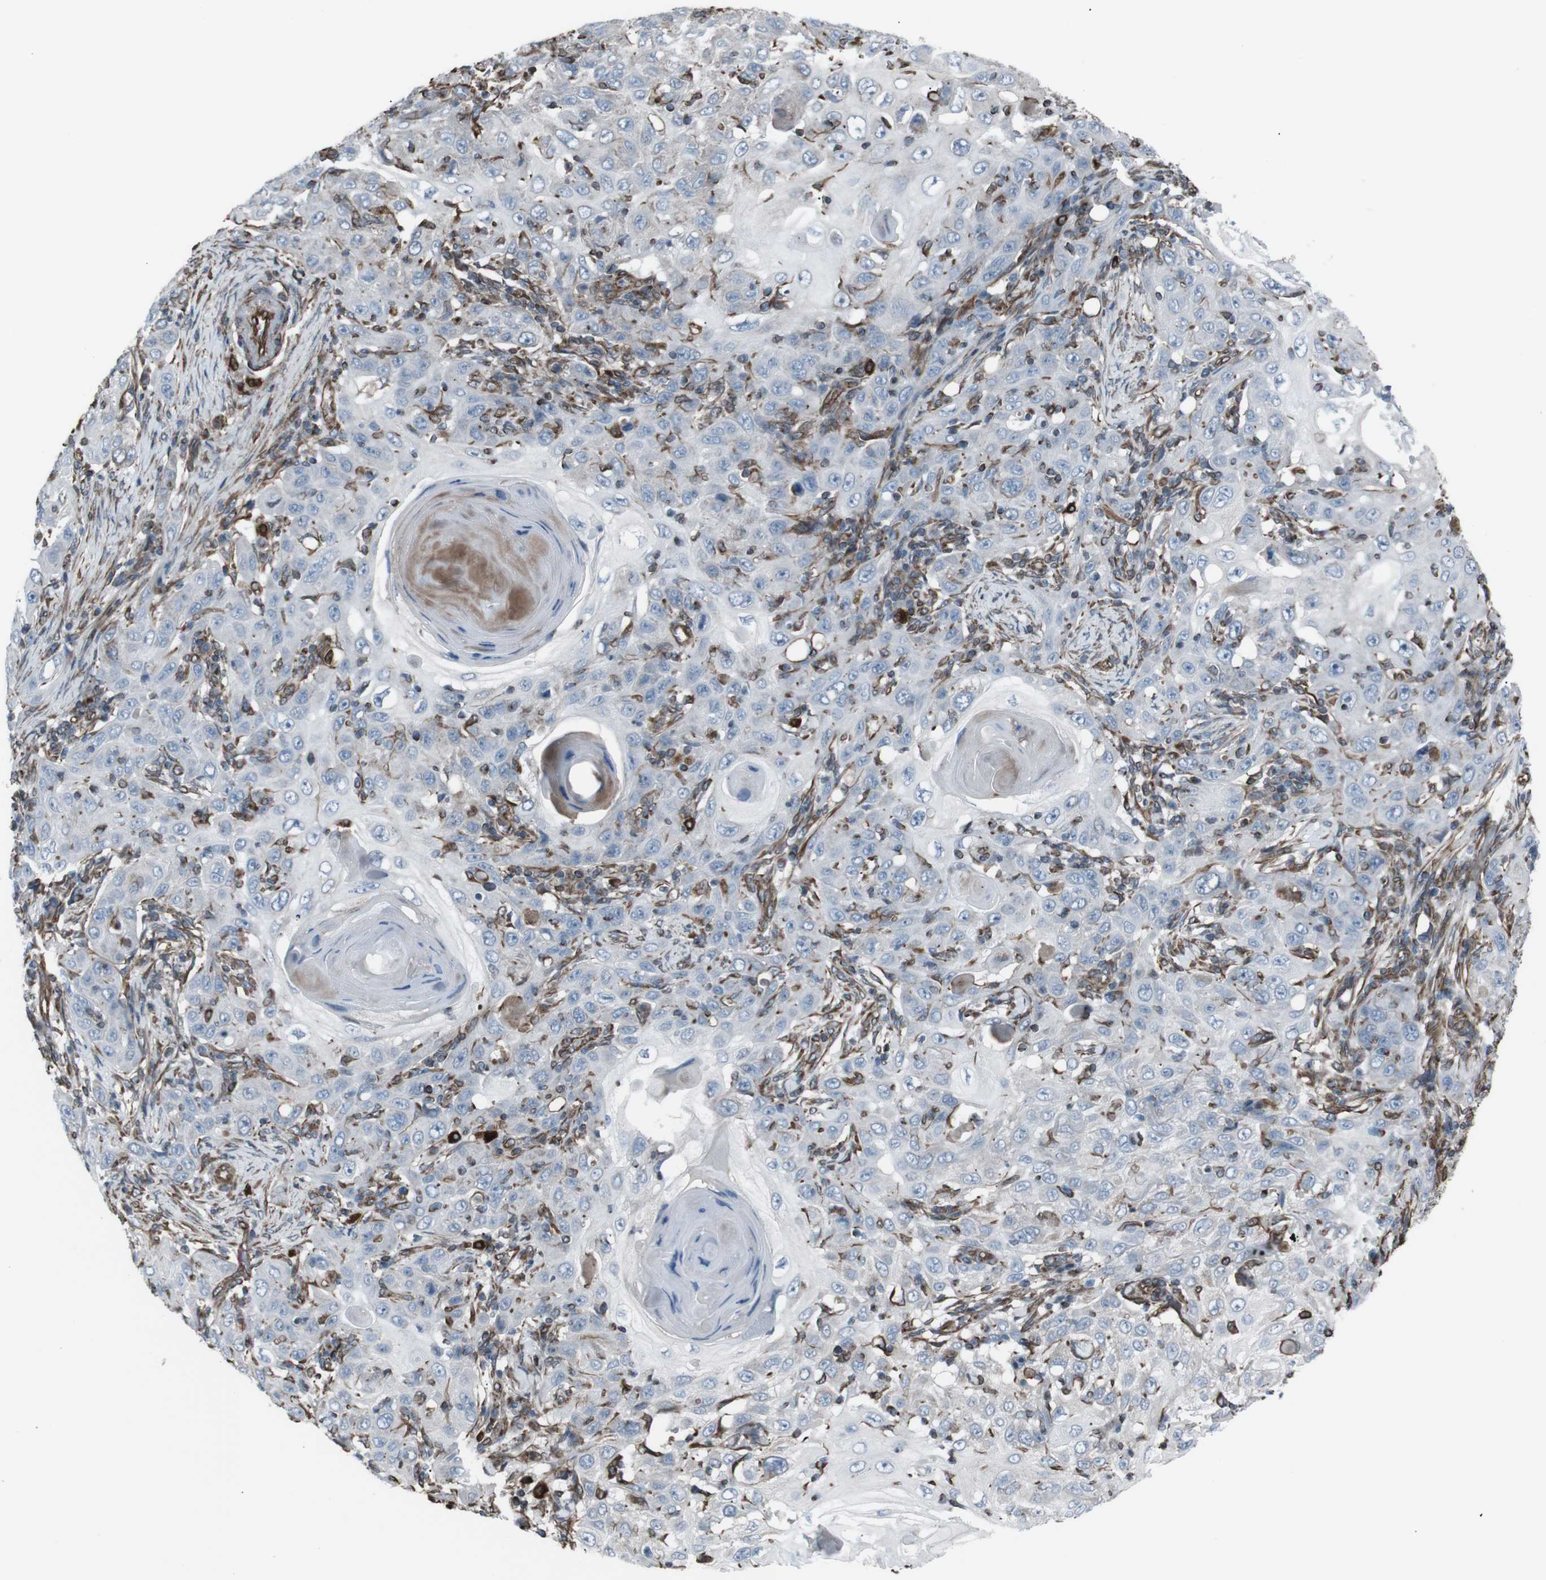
{"staining": {"intensity": "negative", "quantity": "none", "location": "none"}, "tissue": "skin cancer", "cell_type": "Tumor cells", "image_type": "cancer", "snomed": [{"axis": "morphology", "description": "Squamous cell carcinoma, NOS"}, {"axis": "topography", "description": "Skin"}], "caption": "Immunohistochemical staining of skin squamous cell carcinoma demonstrates no significant positivity in tumor cells.", "gene": "TMEM141", "patient": {"sex": "female", "age": 88}}